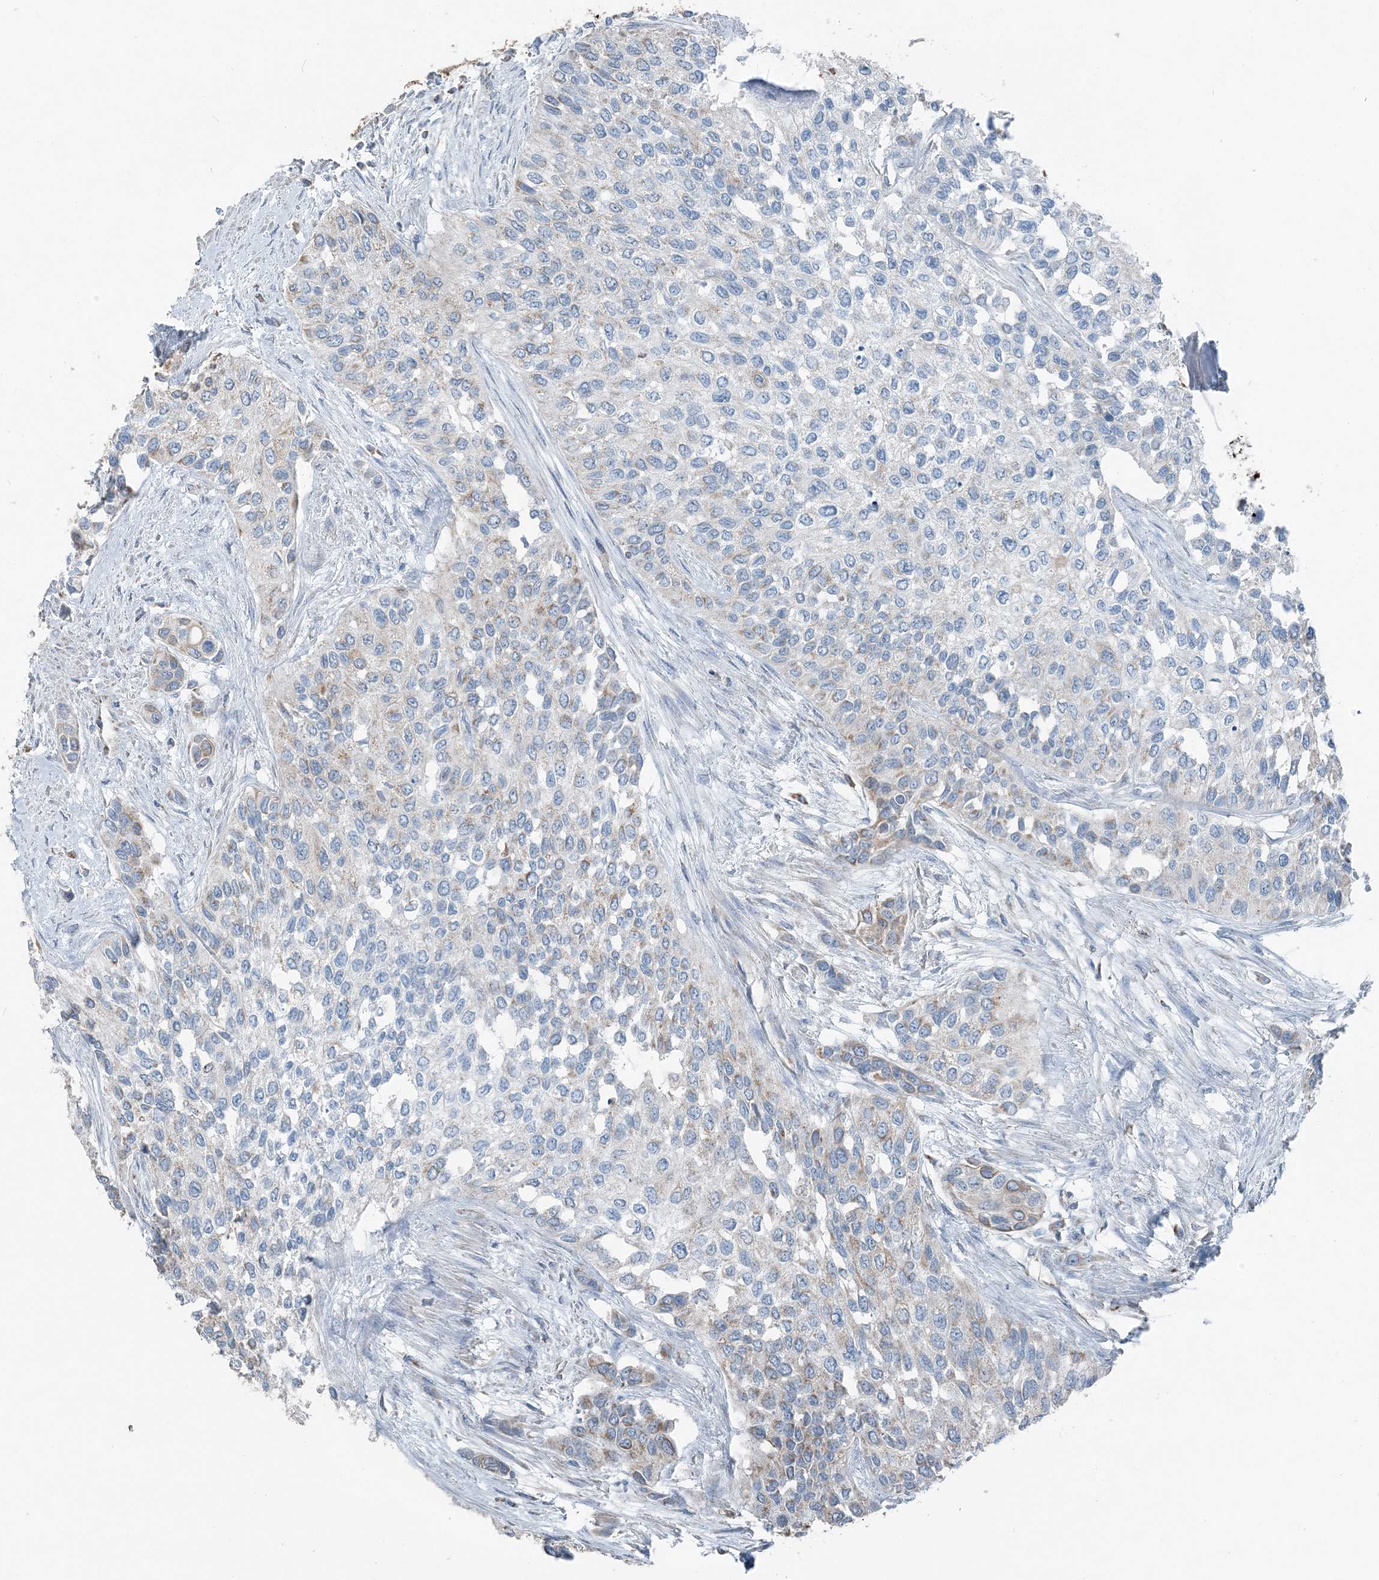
{"staining": {"intensity": "negative", "quantity": "none", "location": "none"}, "tissue": "urothelial cancer", "cell_type": "Tumor cells", "image_type": "cancer", "snomed": [{"axis": "morphology", "description": "Normal tissue, NOS"}, {"axis": "morphology", "description": "Urothelial carcinoma, High grade"}, {"axis": "topography", "description": "Vascular tissue"}, {"axis": "topography", "description": "Urinary bladder"}], "caption": "Tumor cells are negative for protein expression in human urothelial cancer.", "gene": "SUCLG1", "patient": {"sex": "female", "age": 56}}